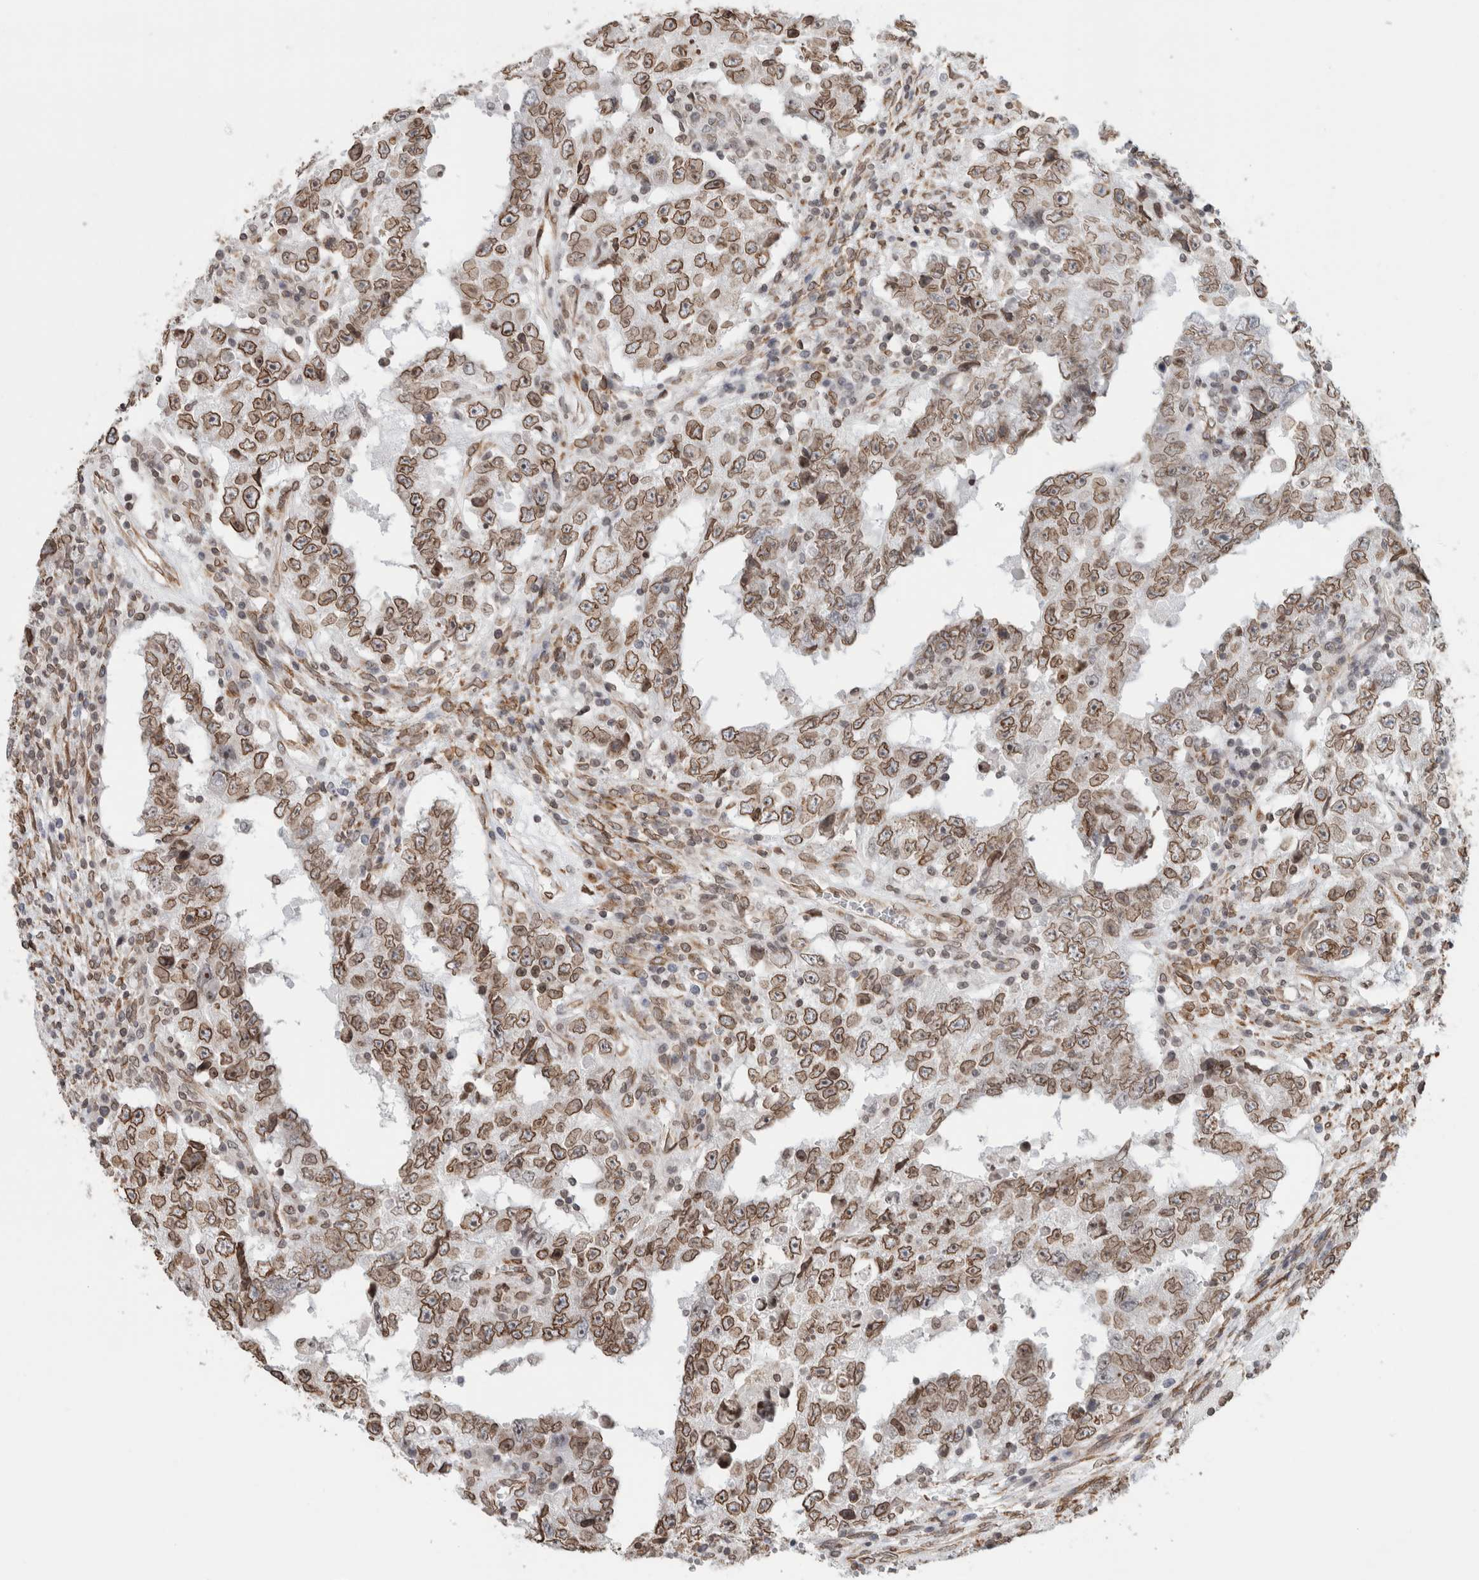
{"staining": {"intensity": "moderate", "quantity": ">75%", "location": "cytoplasmic/membranous,nuclear"}, "tissue": "testis cancer", "cell_type": "Tumor cells", "image_type": "cancer", "snomed": [{"axis": "morphology", "description": "Carcinoma, Embryonal, NOS"}, {"axis": "topography", "description": "Testis"}], "caption": "Moderate cytoplasmic/membranous and nuclear expression is seen in approximately >75% of tumor cells in testis cancer (embryonal carcinoma). Nuclei are stained in blue.", "gene": "RBMX2", "patient": {"sex": "male", "age": 26}}